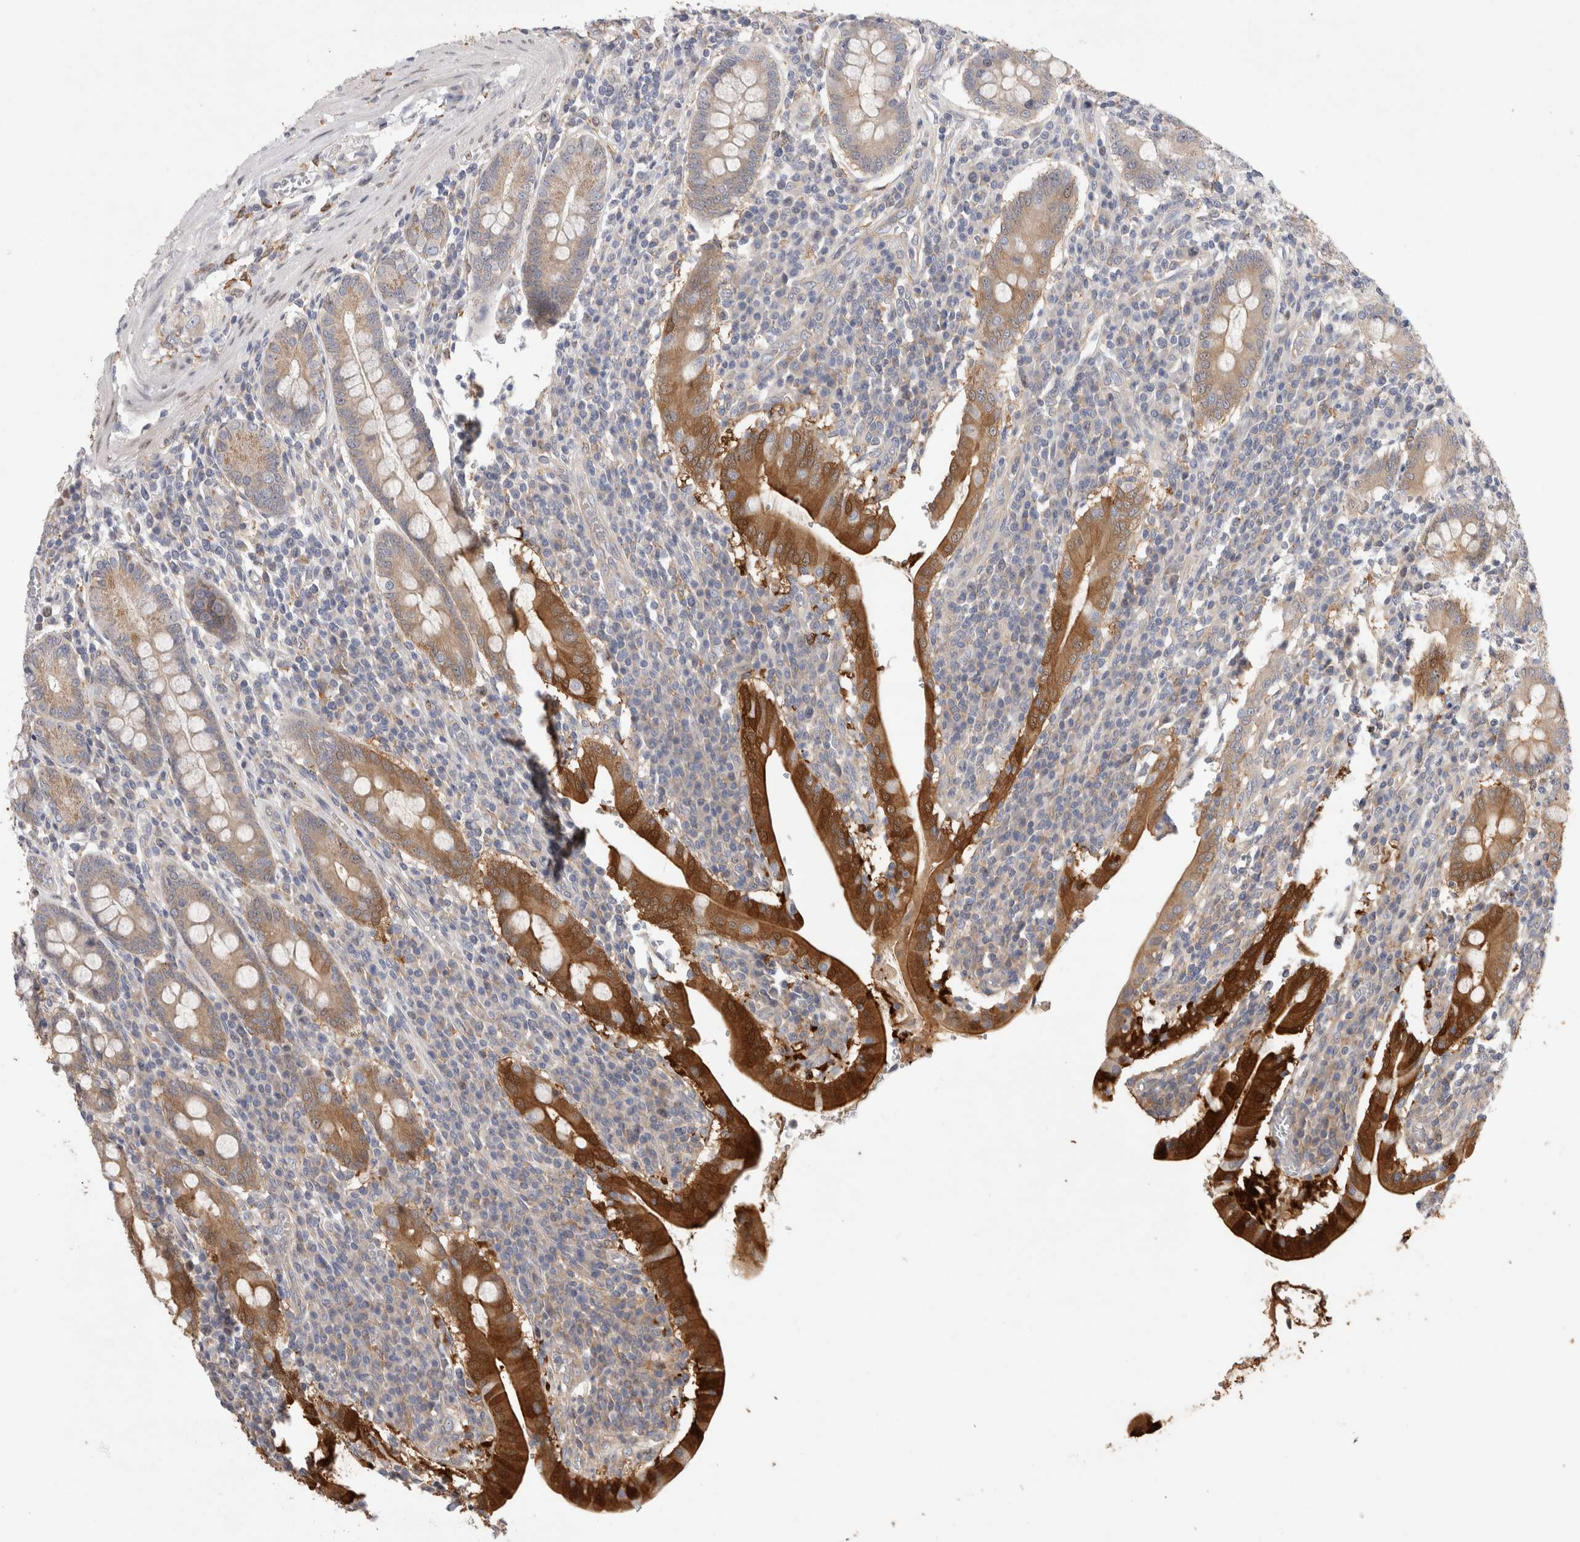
{"staining": {"intensity": "moderate", "quantity": ">75%", "location": "cytoplasmic/membranous,nuclear"}, "tissue": "duodenum", "cell_type": "Glandular cells", "image_type": "normal", "snomed": [{"axis": "morphology", "description": "Normal tissue, NOS"}, {"axis": "morphology", "description": "Adenocarcinoma, NOS"}, {"axis": "topography", "description": "Pancreas"}, {"axis": "topography", "description": "Duodenum"}], "caption": "The immunohistochemical stain labels moderate cytoplasmic/membranous,nuclear staining in glandular cells of normal duodenum. (IHC, brightfield microscopy, high magnification).", "gene": "CDCA7L", "patient": {"sex": "male", "age": 50}}